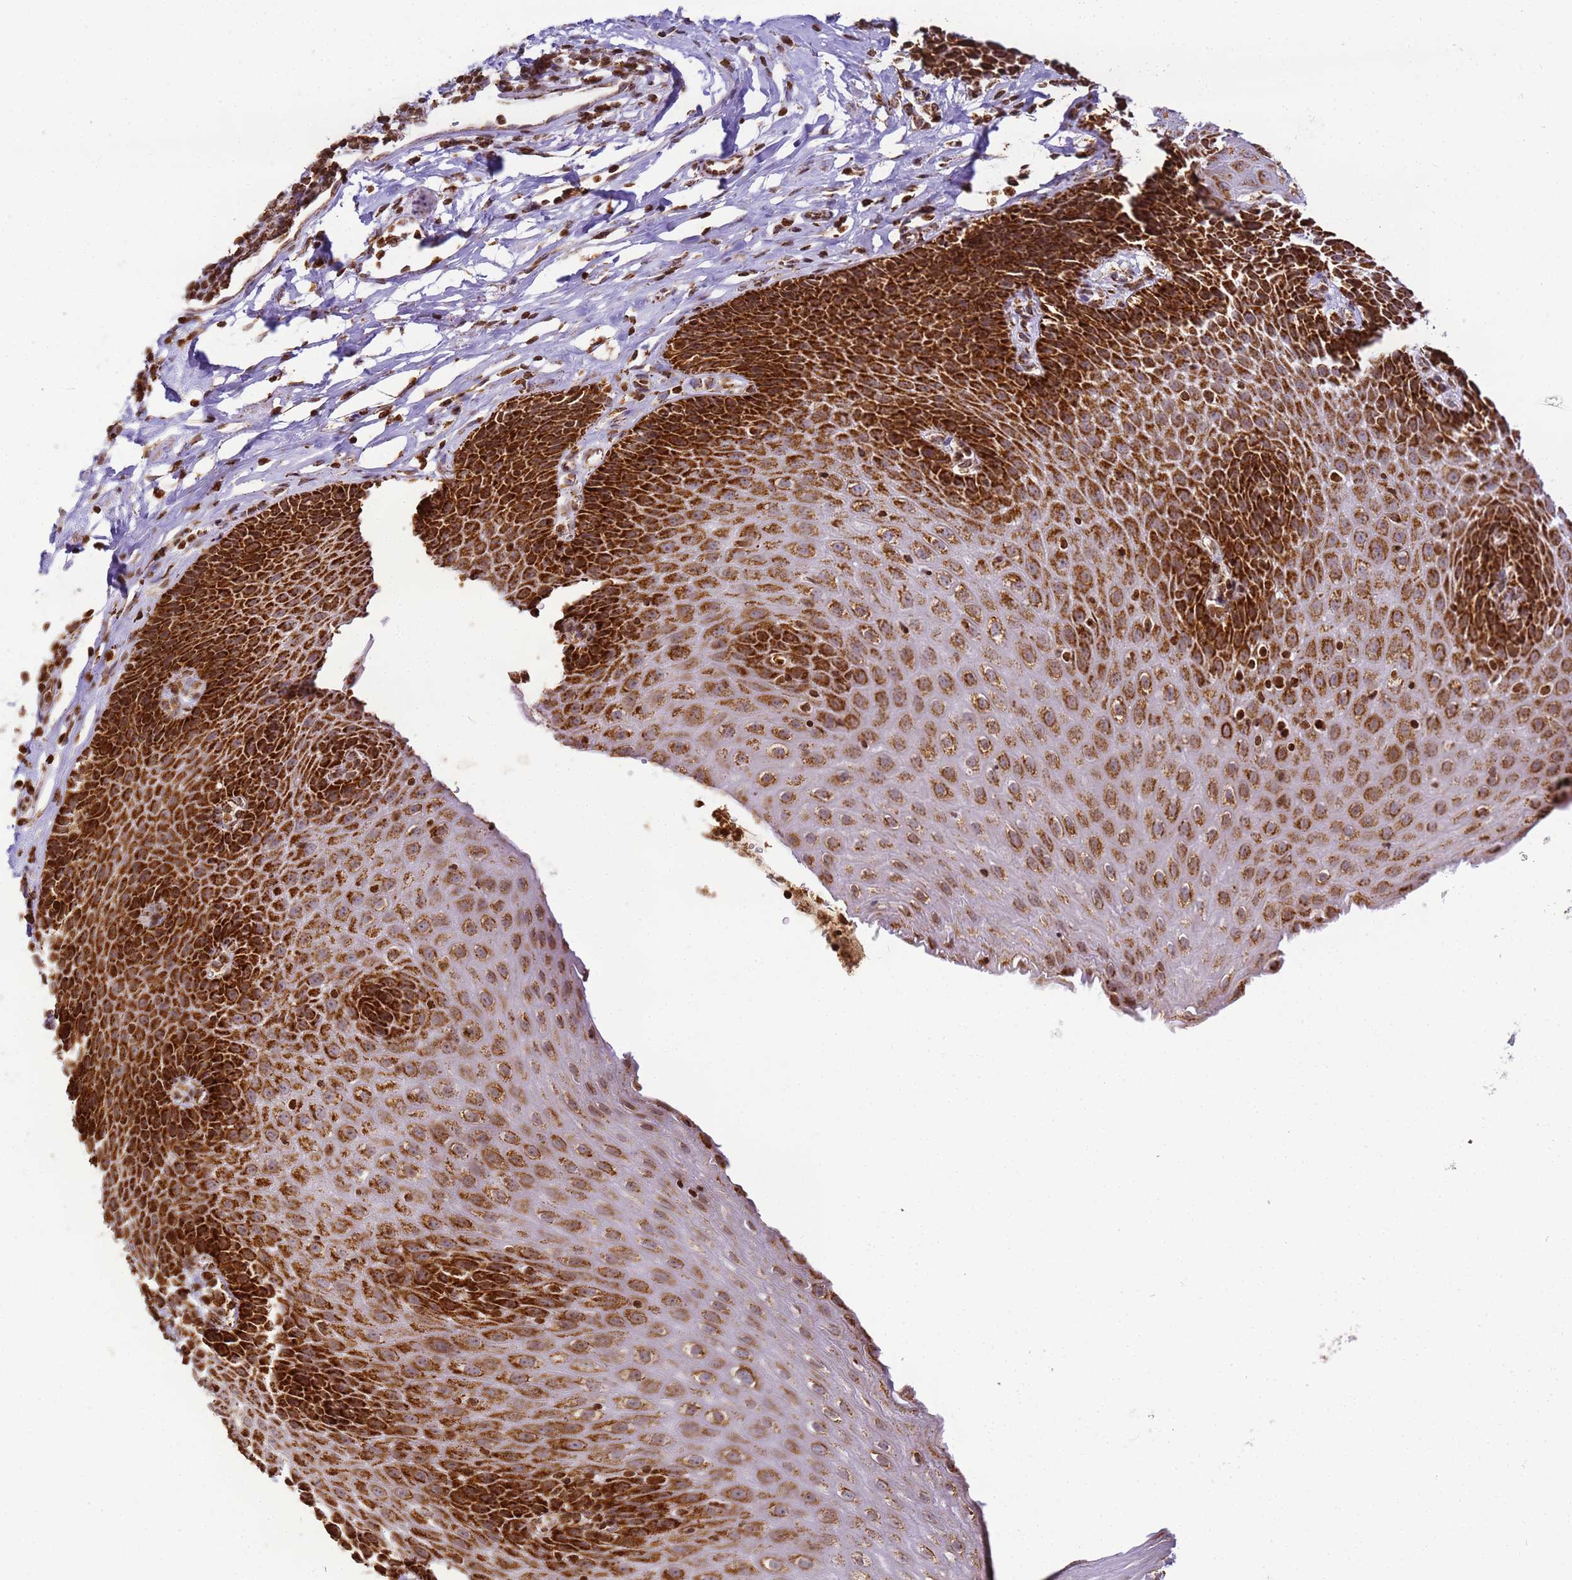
{"staining": {"intensity": "strong", "quantity": ">75%", "location": "cytoplasmic/membranous"}, "tissue": "esophagus", "cell_type": "Squamous epithelial cells", "image_type": "normal", "snomed": [{"axis": "morphology", "description": "Normal tissue, NOS"}, {"axis": "topography", "description": "Esophagus"}], "caption": "This photomicrograph displays IHC staining of unremarkable esophagus, with high strong cytoplasmic/membranous positivity in about >75% of squamous epithelial cells.", "gene": "HSPE1", "patient": {"sex": "female", "age": 61}}